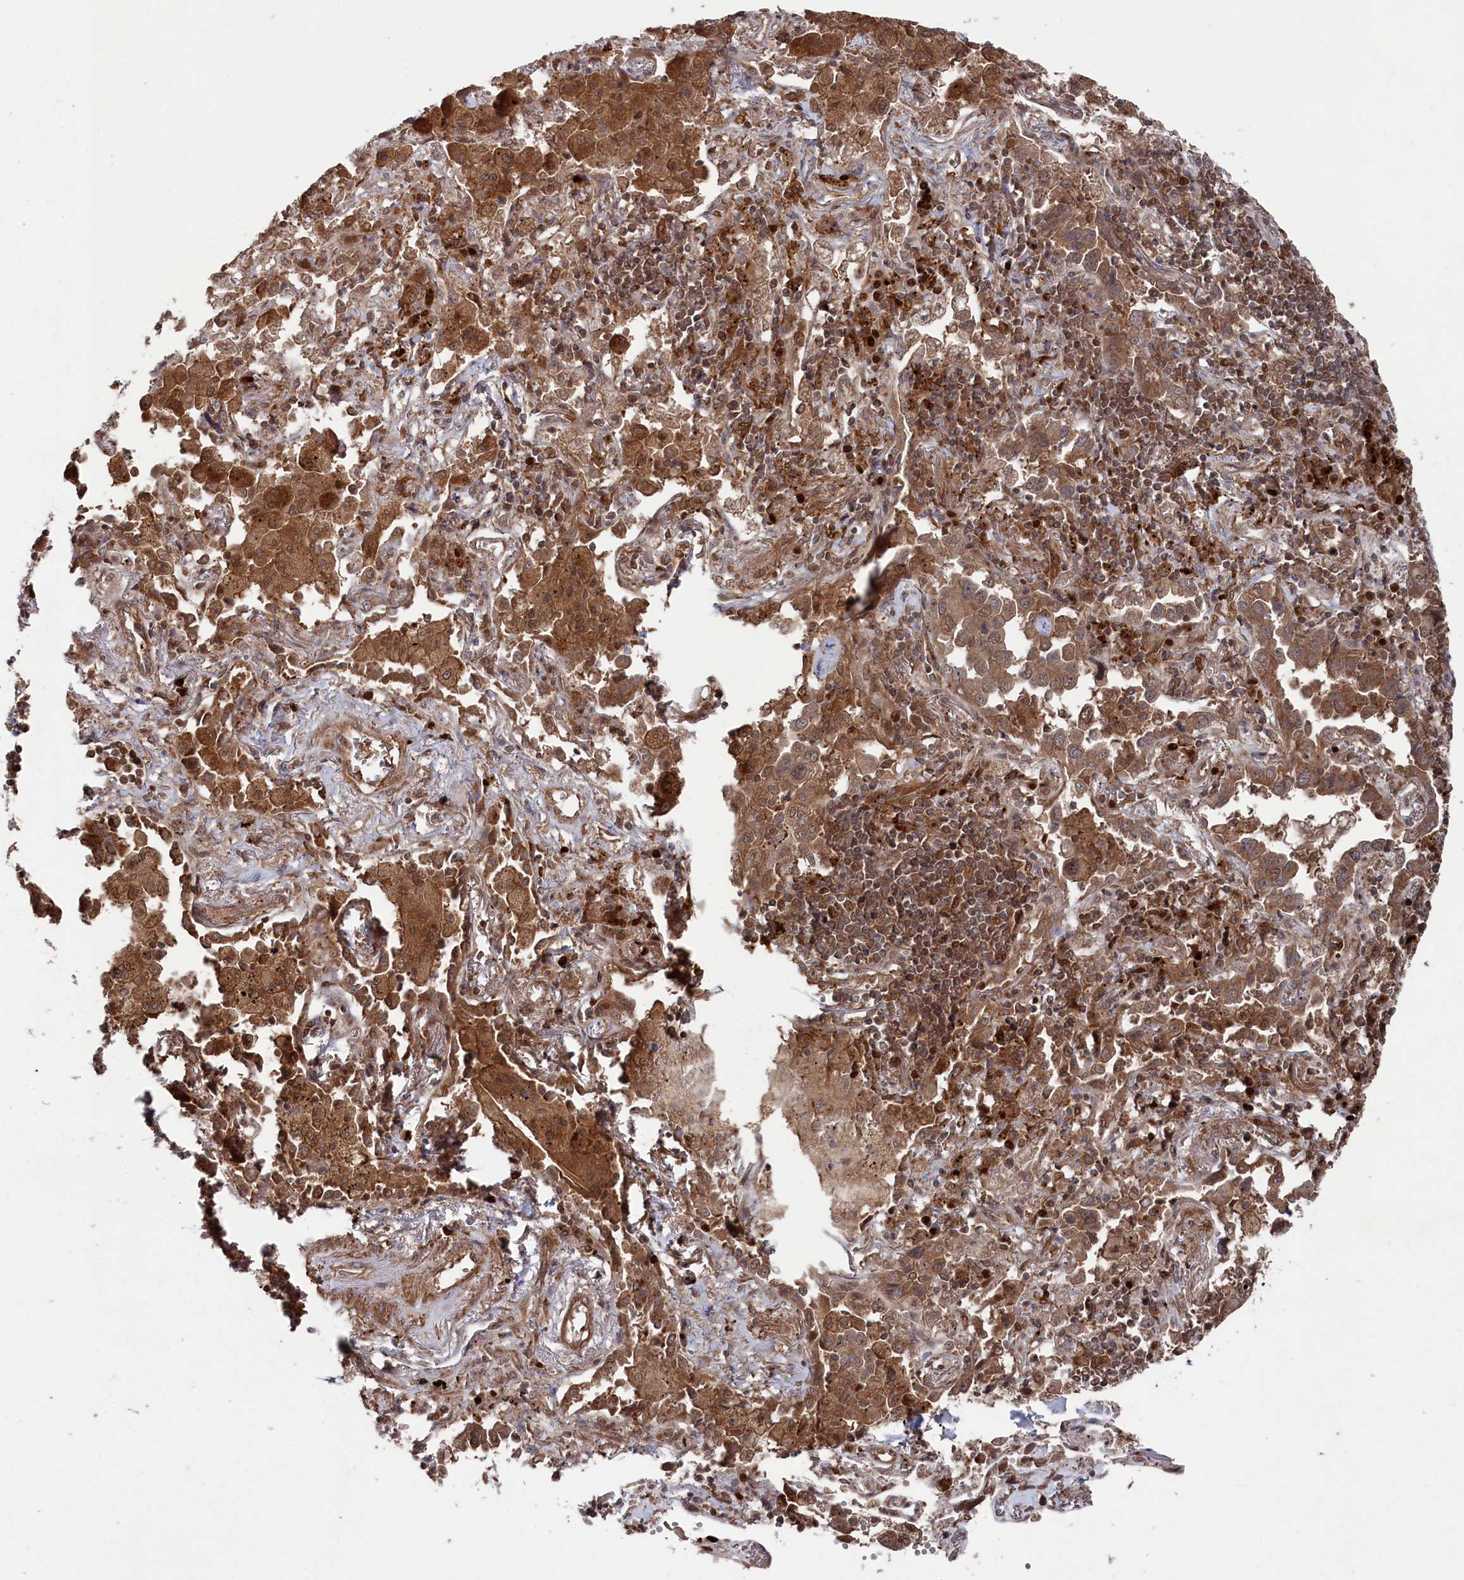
{"staining": {"intensity": "moderate", "quantity": ">75%", "location": "cytoplasmic/membranous,nuclear"}, "tissue": "lung cancer", "cell_type": "Tumor cells", "image_type": "cancer", "snomed": [{"axis": "morphology", "description": "Adenocarcinoma, NOS"}, {"axis": "topography", "description": "Lung"}], "caption": "Adenocarcinoma (lung) stained with a protein marker exhibits moderate staining in tumor cells.", "gene": "BORCS7", "patient": {"sex": "male", "age": 67}}